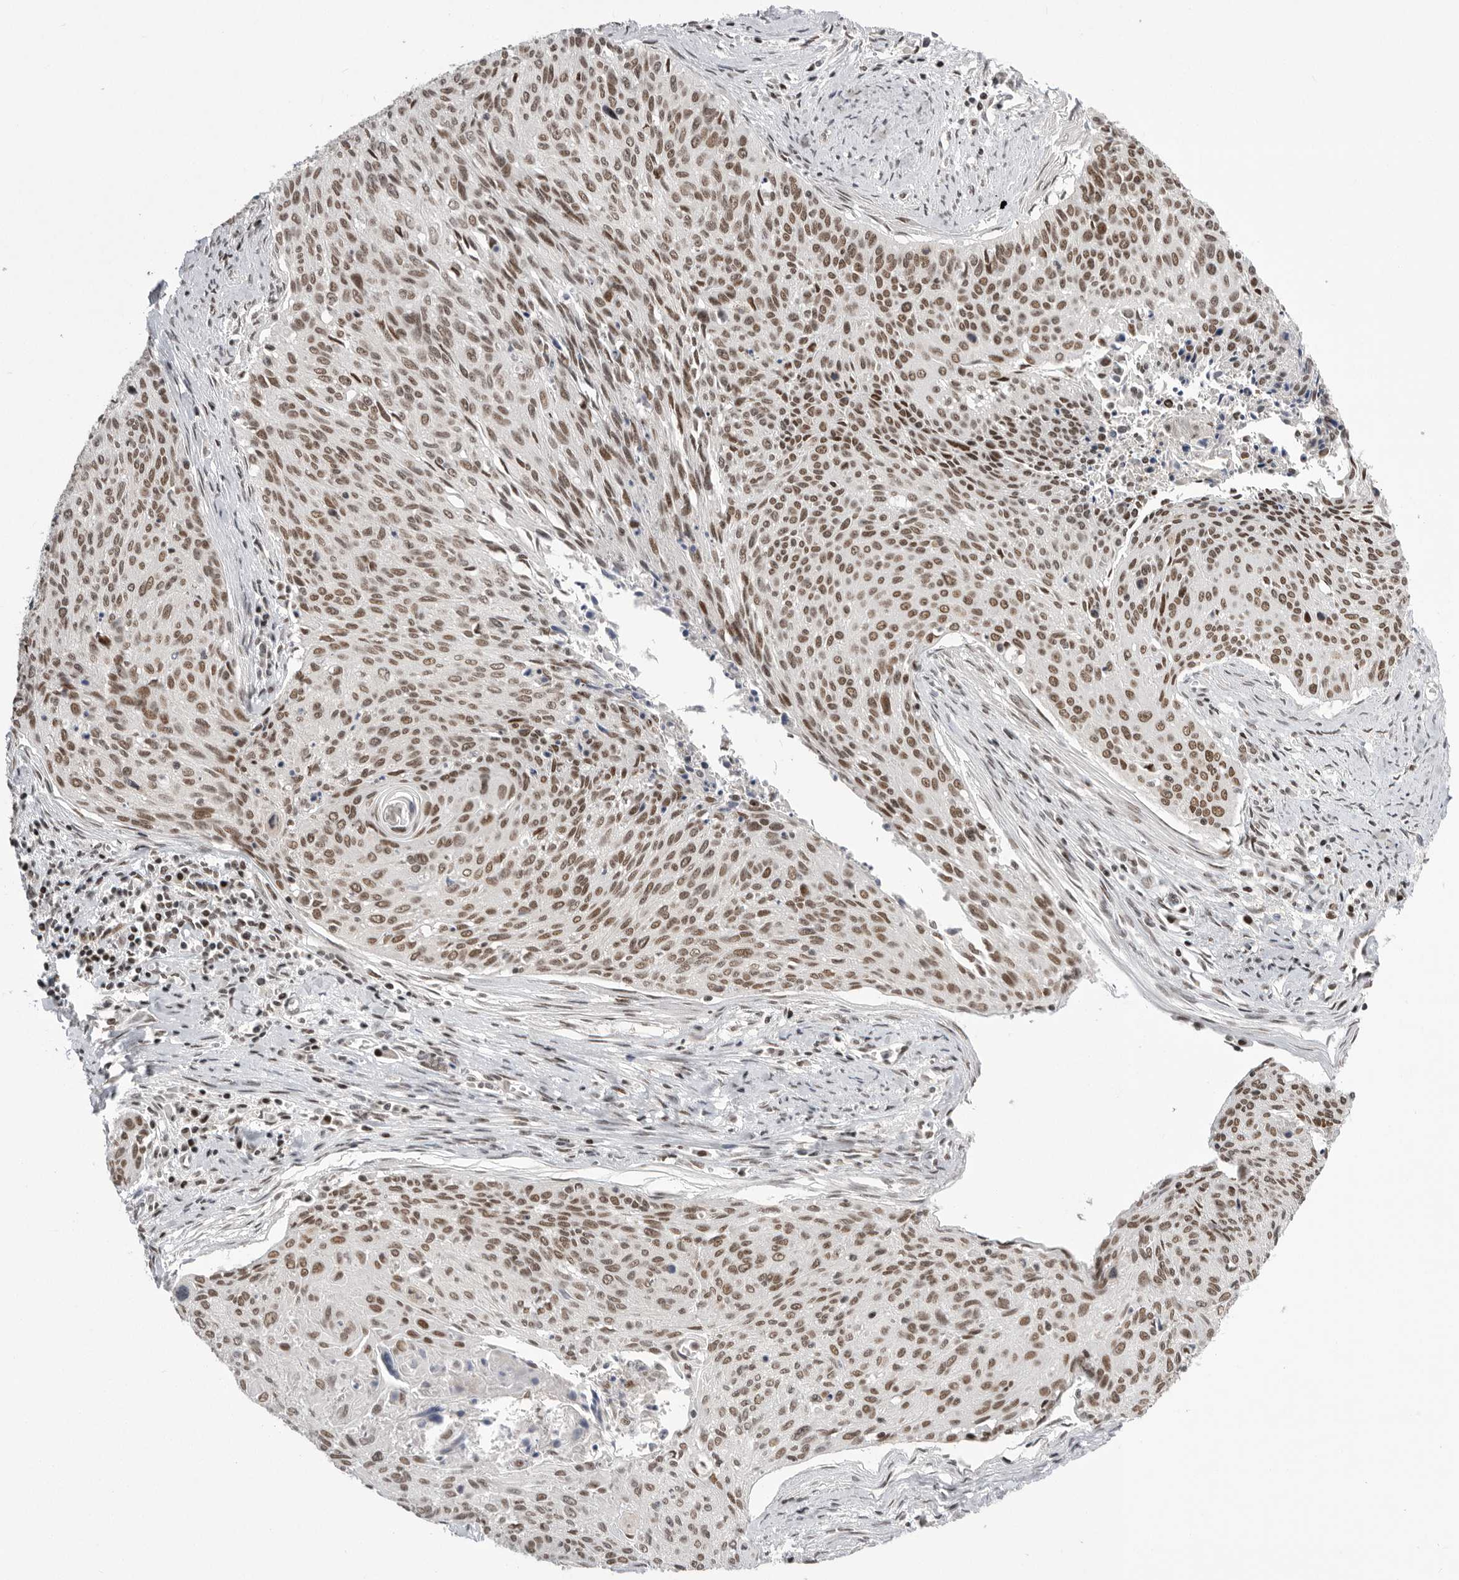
{"staining": {"intensity": "moderate", "quantity": ">75%", "location": "nuclear"}, "tissue": "cervical cancer", "cell_type": "Tumor cells", "image_type": "cancer", "snomed": [{"axis": "morphology", "description": "Squamous cell carcinoma, NOS"}, {"axis": "topography", "description": "Cervix"}], "caption": "Squamous cell carcinoma (cervical) tissue reveals moderate nuclear expression in approximately >75% of tumor cells Nuclei are stained in blue.", "gene": "POU5F1", "patient": {"sex": "female", "age": 55}}